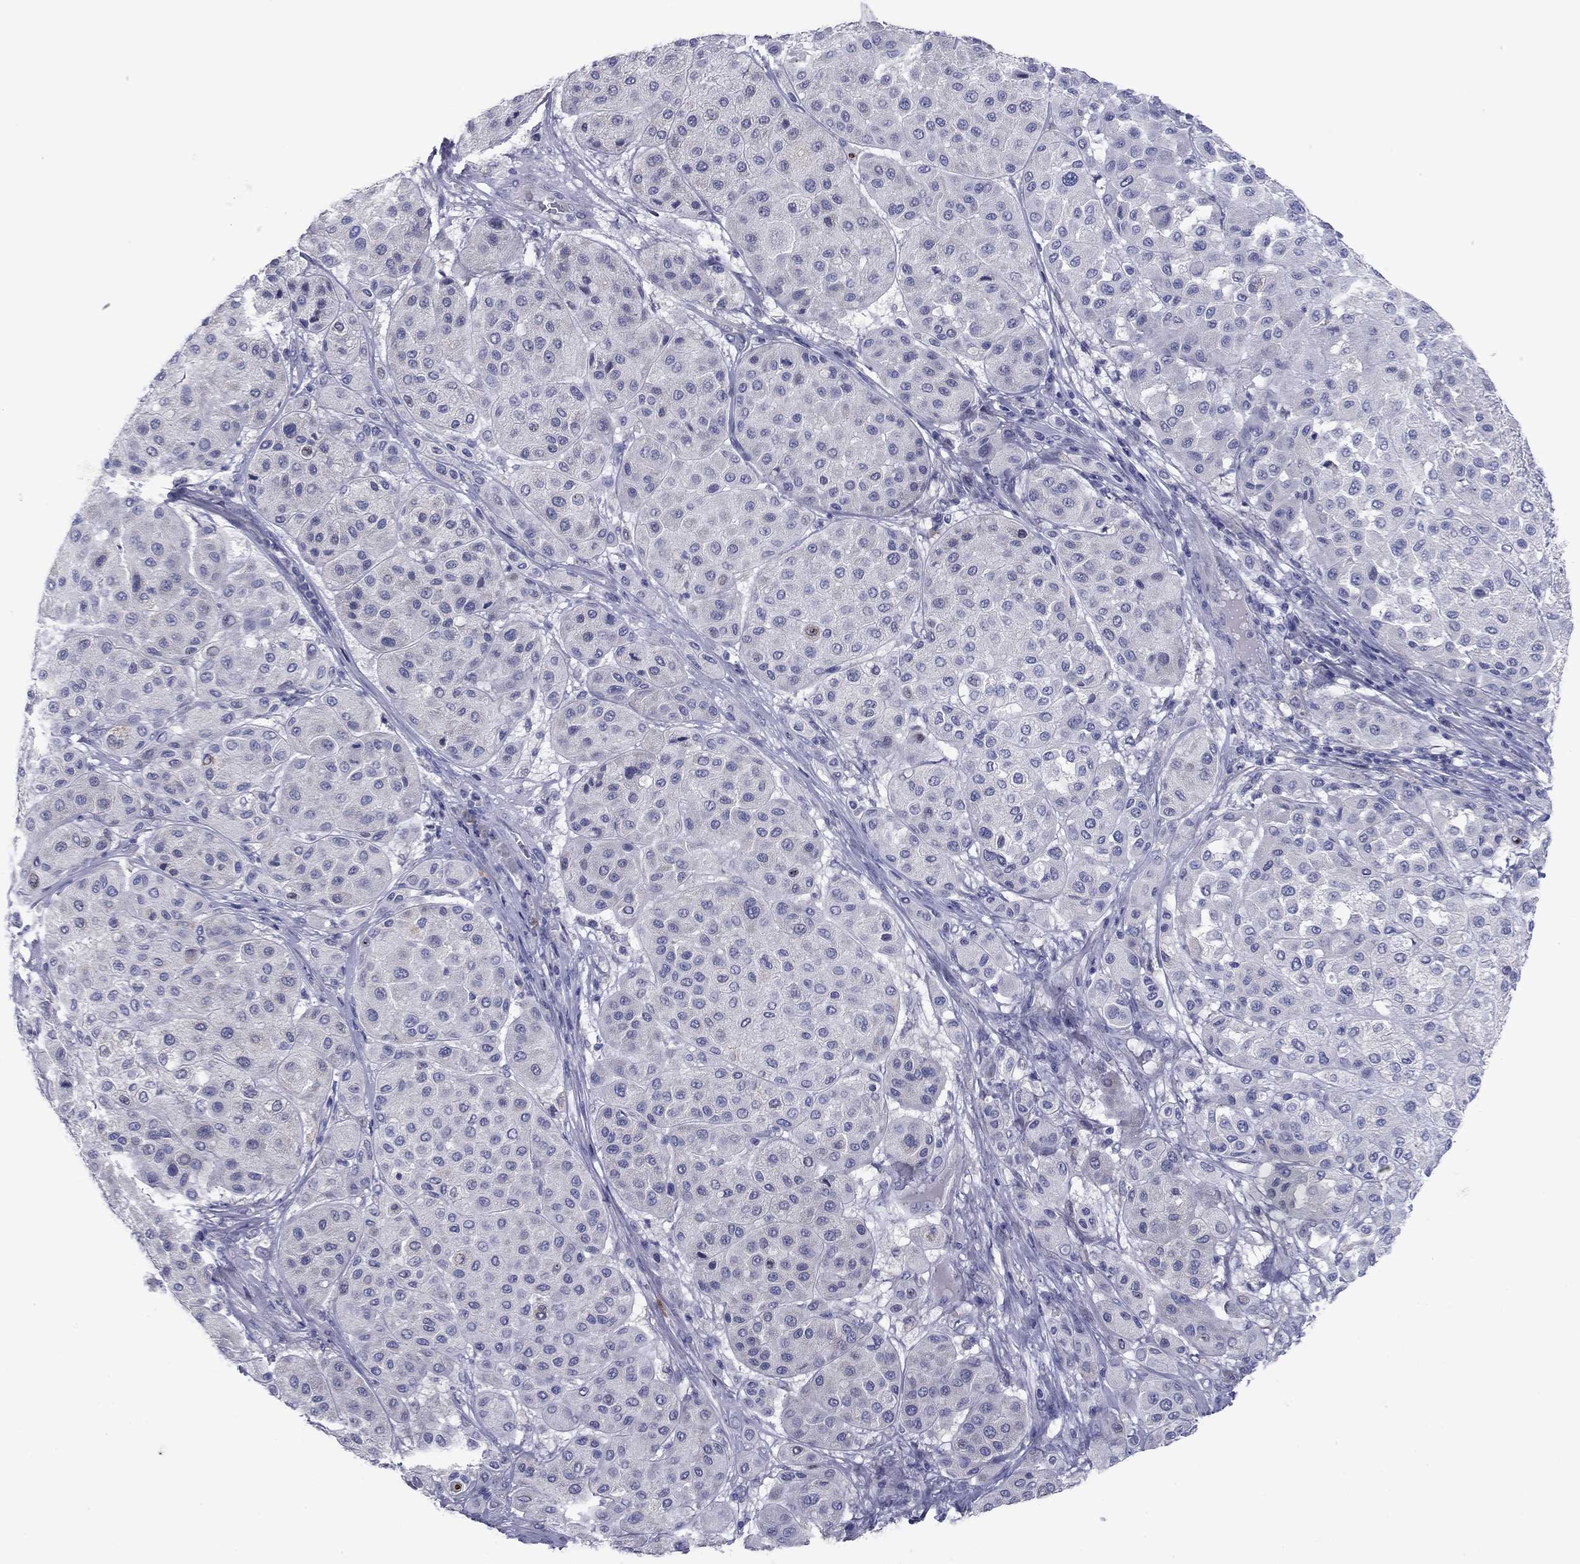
{"staining": {"intensity": "negative", "quantity": "none", "location": "none"}, "tissue": "melanoma", "cell_type": "Tumor cells", "image_type": "cancer", "snomed": [{"axis": "morphology", "description": "Malignant melanoma, Metastatic site"}, {"axis": "topography", "description": "Smooth muscle"}], "caption": "Immunohistochemical staining of melanoma demonstrates no significant positivity in tumor cells. (Stains: DAB IHC with hematoxylin counter stain, Microscopy: brightfield microscopy at high magnification).", "gene": "GRK7", "patient": {"sex": "male", "age": 41}}